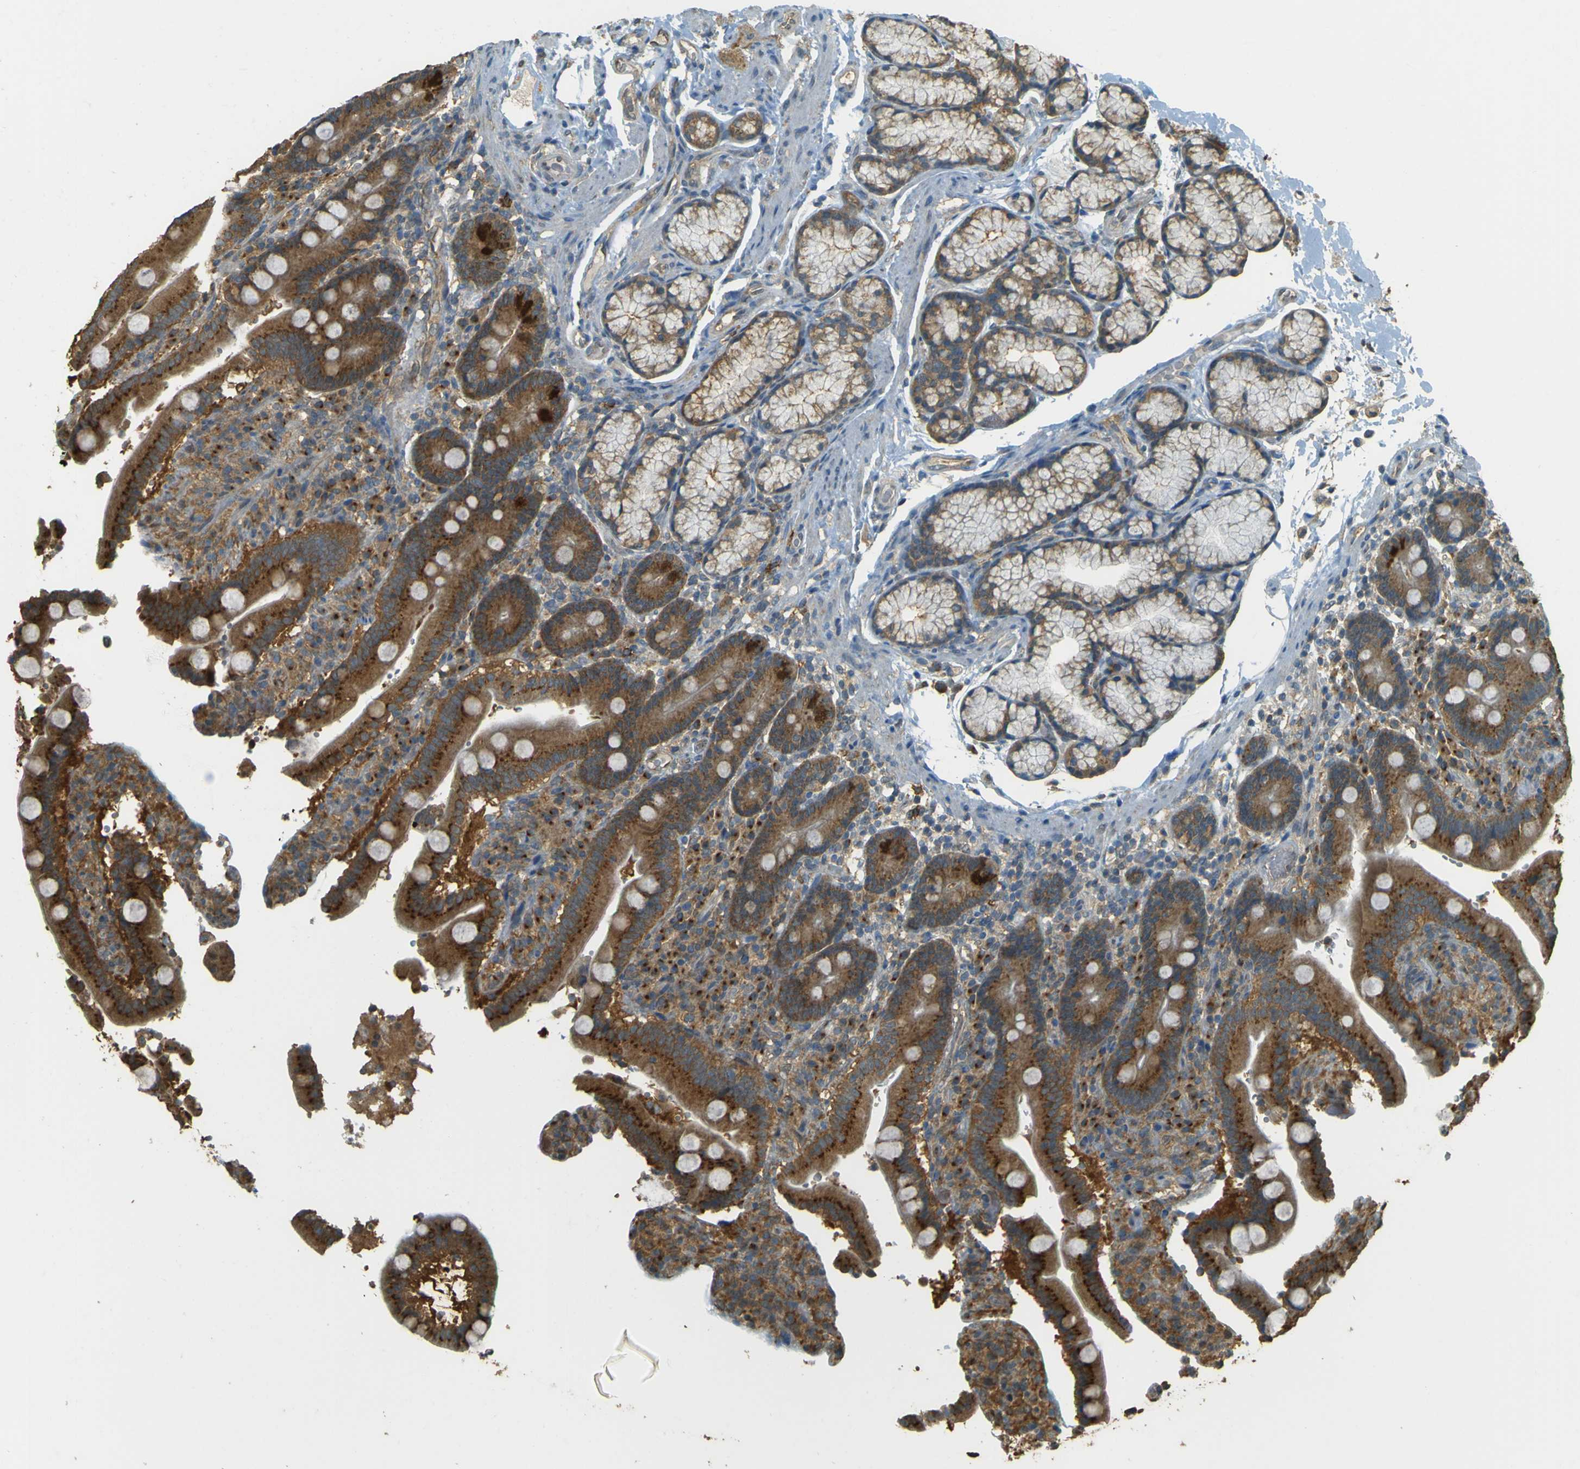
{"staining": {"intensity": "strong", "quantity": ">75%", "location": "cytoplasmic/membranous"}, "tissue": "duodenum", "cell_type": "Glandular cells", "image_type": "normal", "snomed": [{"axis": "morphology", "description": "Normal tissue, NOS"}, {"axis": "topography", "description": "Small intestine, NOS"}], "caption": "Strong cytoplasmic/membranous positivity is seen in approximately >75% of glandular cells in unremarkable duodenum. (DAB (3,3'-diaminobenzidine) IHC with brightfield microscopy, high magnification).", "gene": "GOLGA1", "patient": {"sex": "female", "age": 71}}